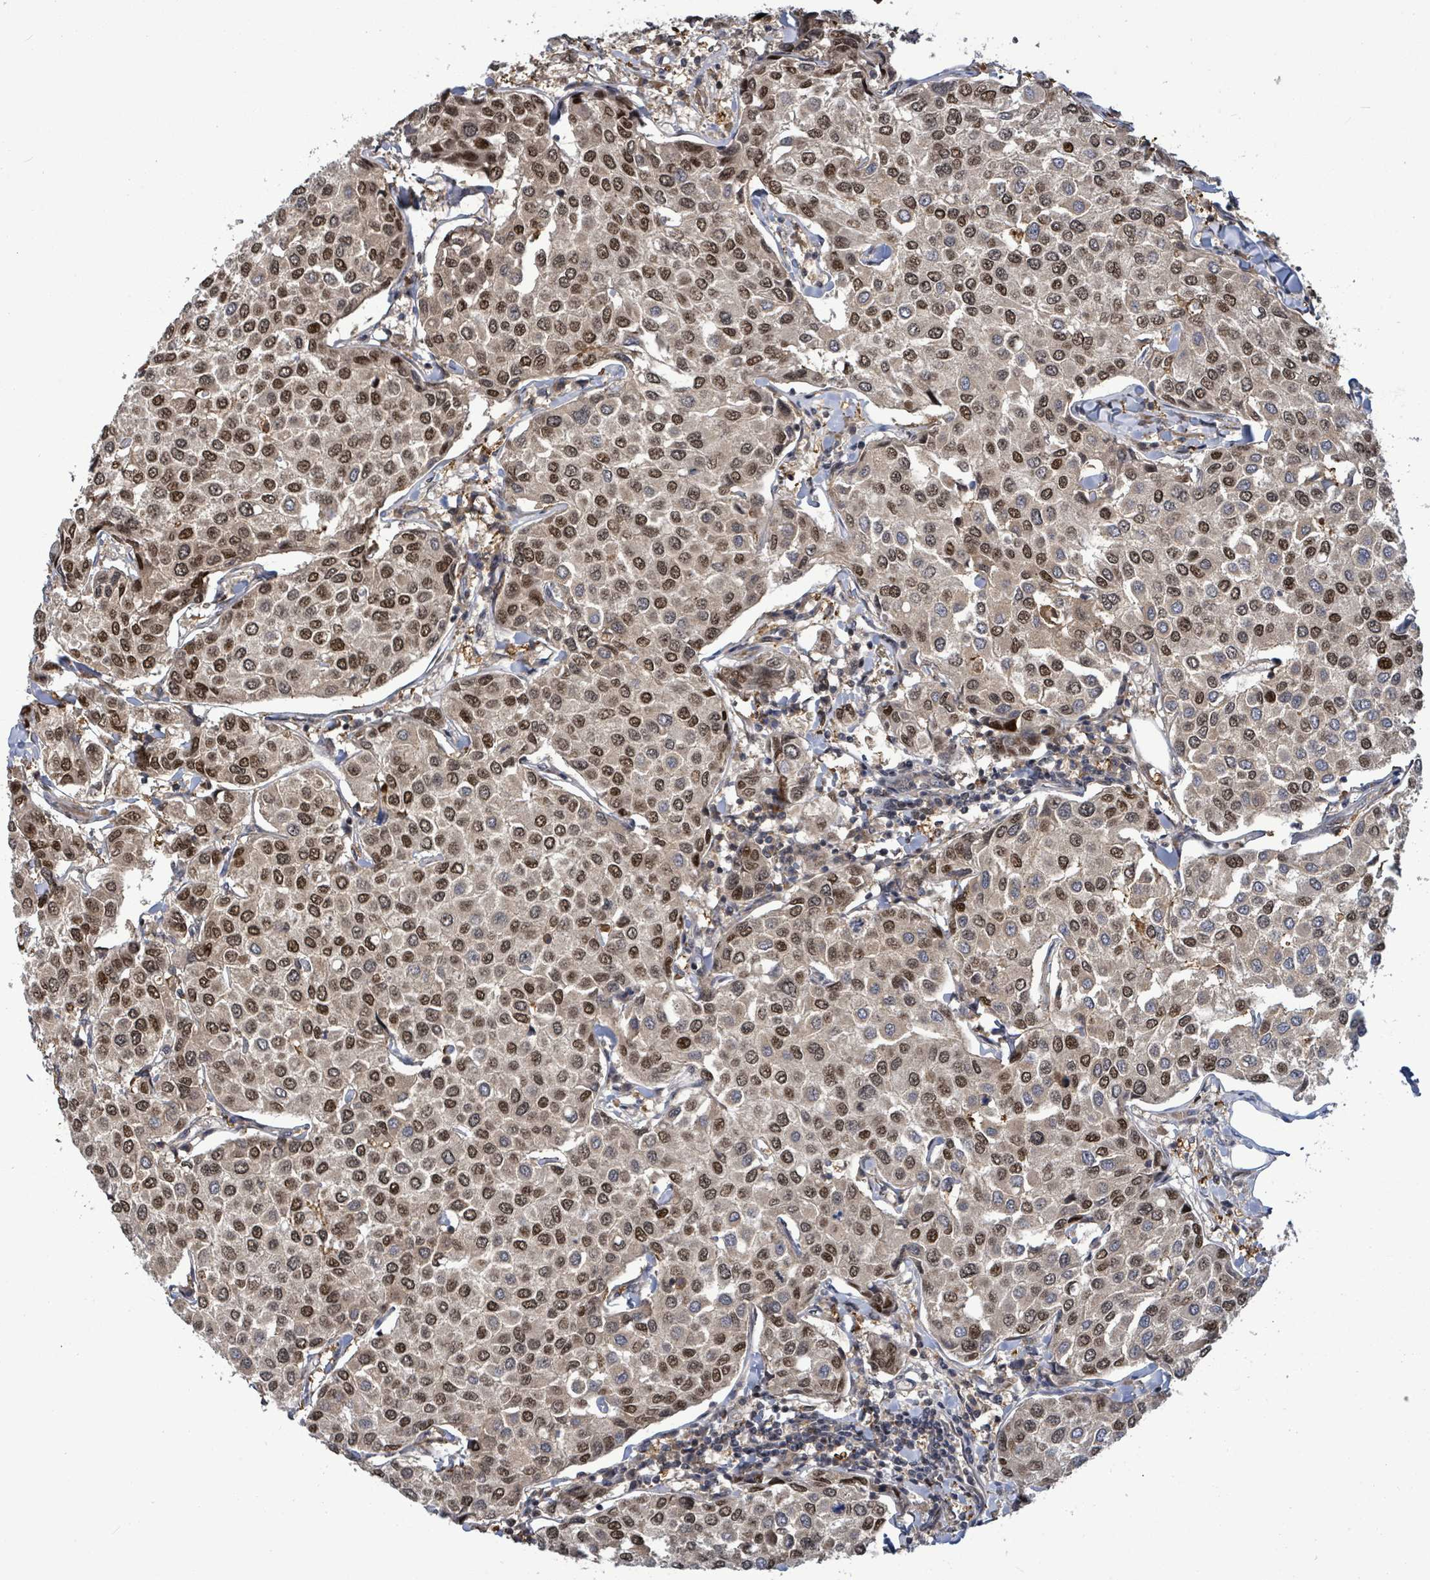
{"staining": {"intensity": "moderate", "quantity": ">75%", "location": "nuclear"}, "tissue": "breast cancer", "cell_type": "Tumor cells", "image_type": "cancer", "snomed": [{"axis": "morphology", "description": "Duct carcinoma"}, {"axis": "topography", "description": "Breast"}], "caption": "Protein expression analysis of breast cancer shows moderate nuclear staining in approximately >75% of tumor cells. (Stains: DAB (3,3'-diaminobenzidine) in brown, nuclei in blue, Microscopy: brightfield microscopy at high magnification).", "gene": "FBXO6", "patient": {"sex": "female", "age": 55}}